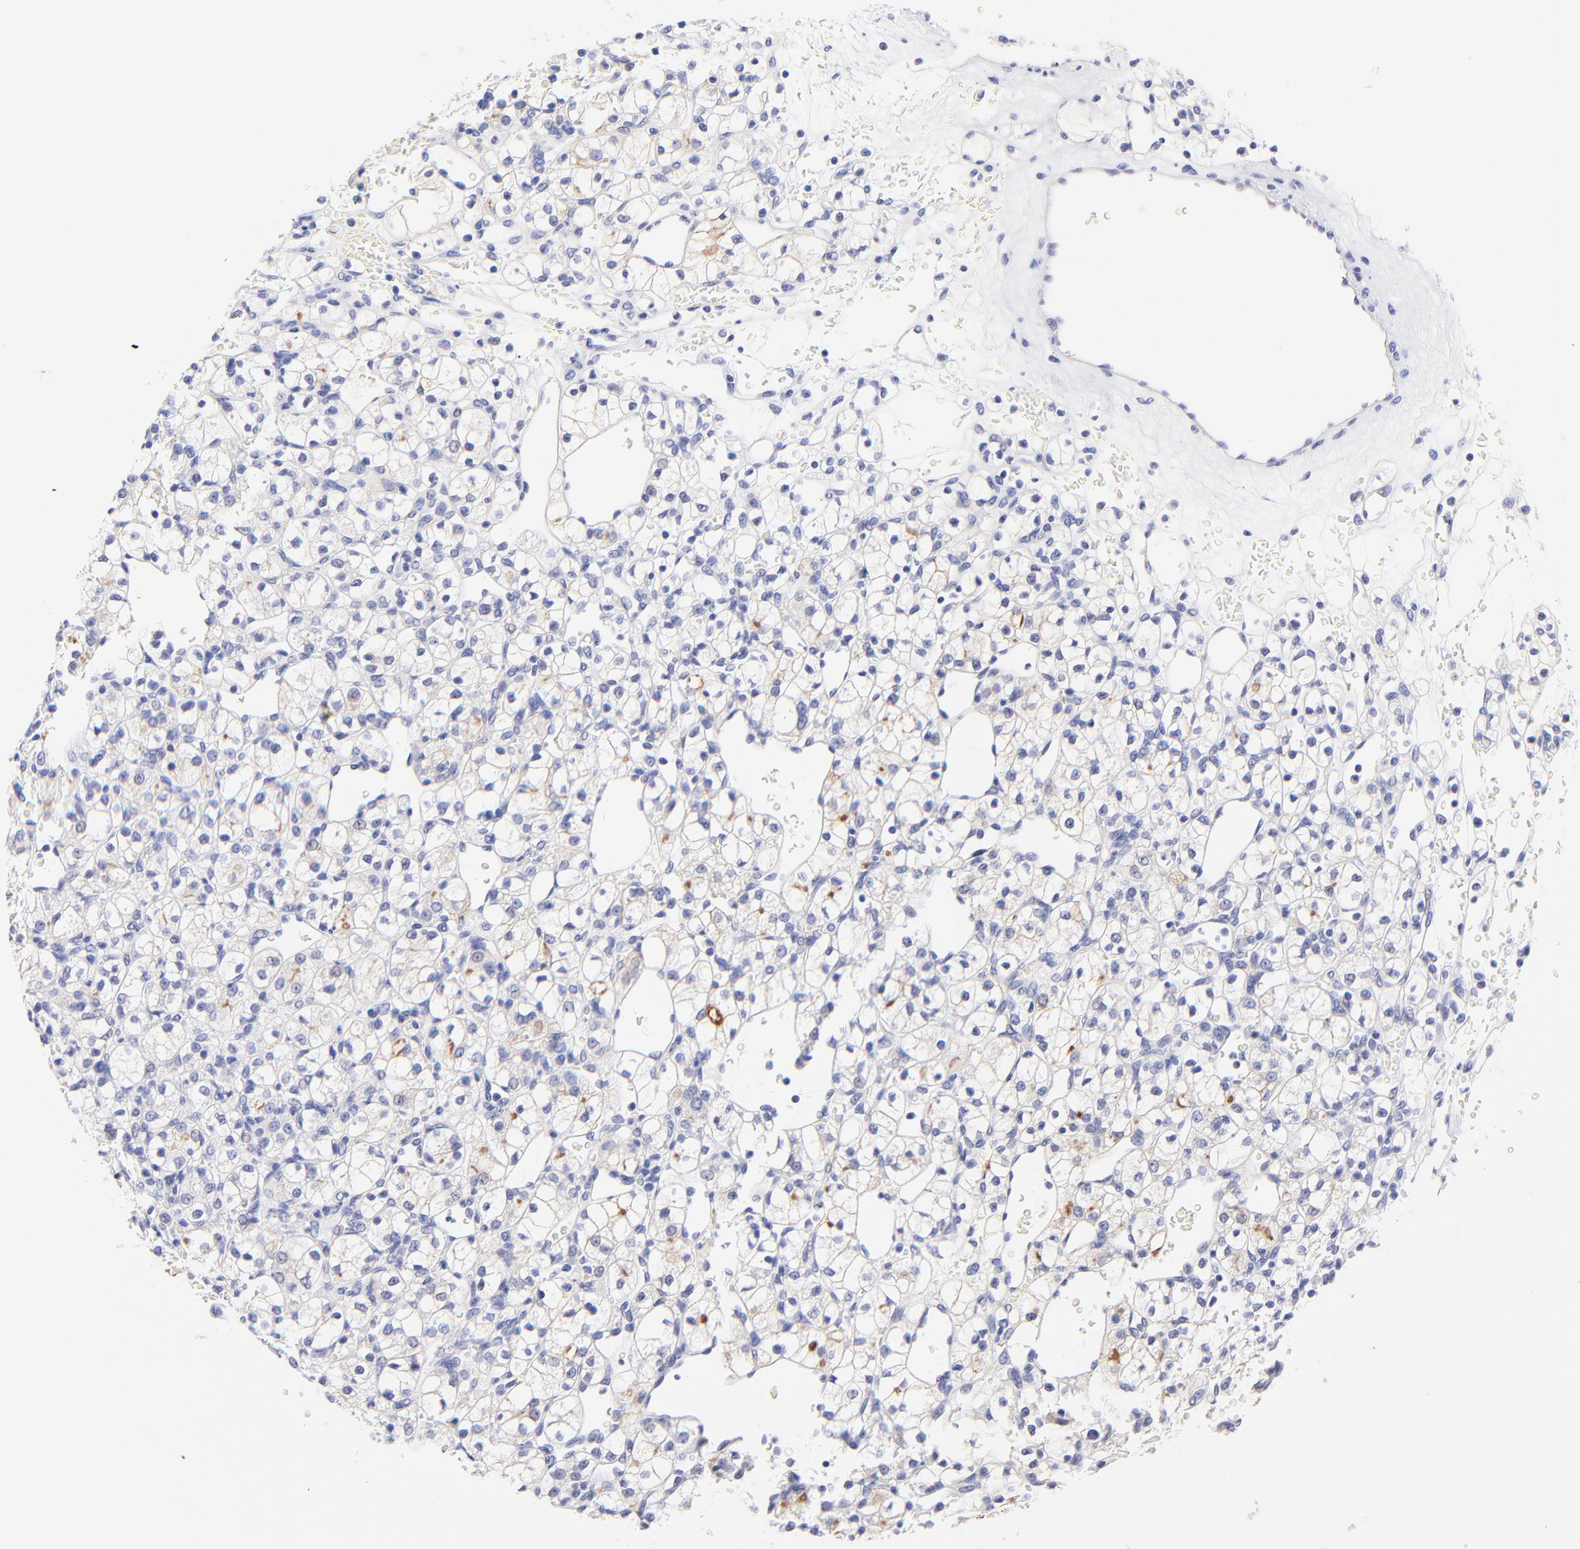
{"staining": {"intensity": "negative", "quantity": "none", "location": "none"}, "tissue": "renal cancer", "cell_type": "Tumor cells", "image_type": "cancer", "snomed": [{"axis": "morphology", "description": "Adenocarcinoma, NOS"}, {"axis": "topography", "description": "Kidney"}], "caption": "Human renal adenocarcinoma stained for a protein using immunohistochemistry demonstrates no expression in tumor cells.", "gene": "RAB3A", "patient": {"sex": "female", "age": 62}}